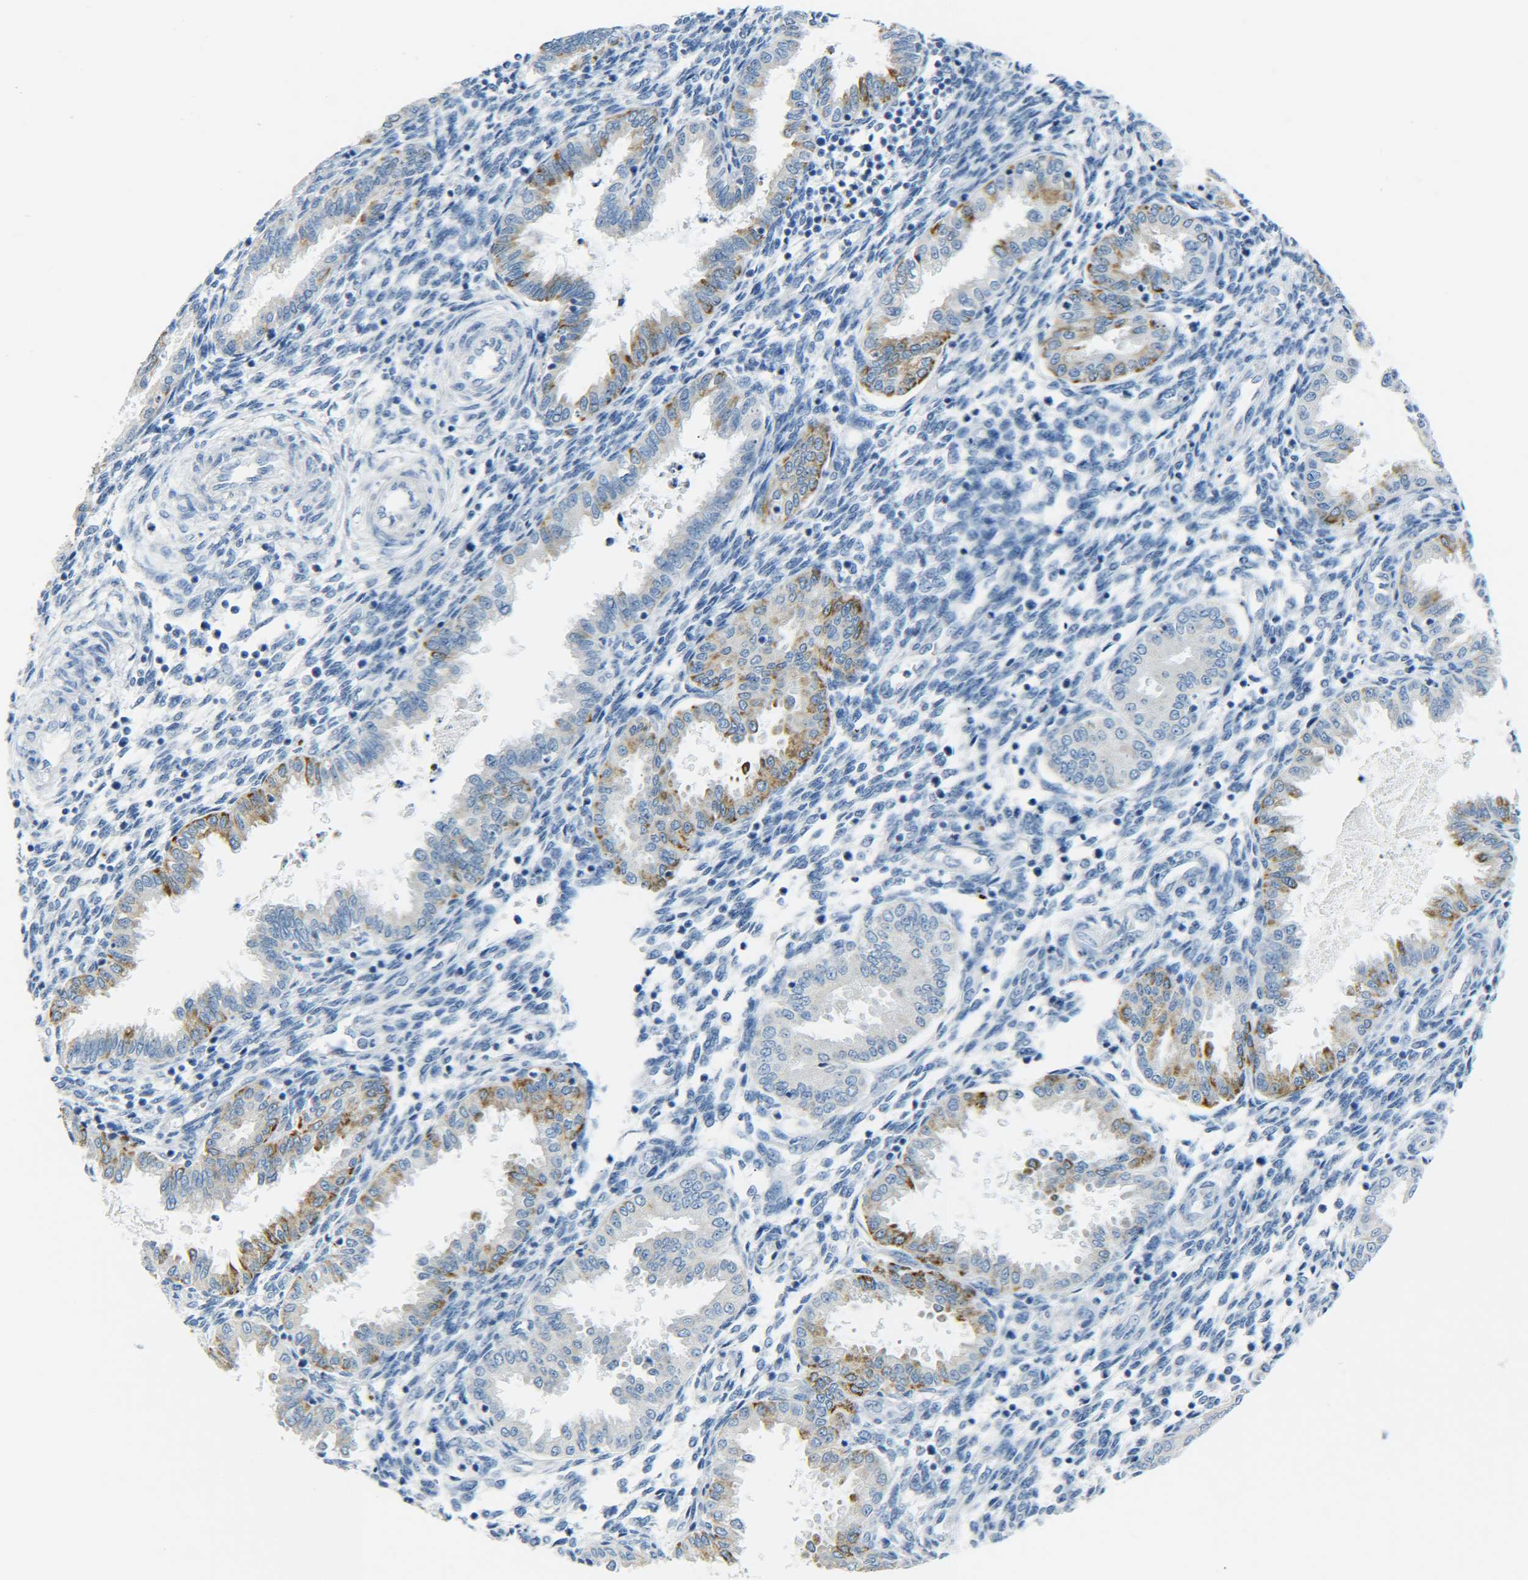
{"staining": {"intensity": "negative", "quantity": "none", "location": "none"}, "tissue": "endometrium", "cell_type": "Cells in endometrial stroma", "image_type": "normal", "snomed": [{"axis": "morphology", "description": "Normal tissue, NOS"}, {"axis": "topography", "description": "Endometrium"}], "caption": "Immunohistochemistry (IHC) of normal endometrium shows no expression in cells in endometrial stroma. (DAB IHC with hematoxylin counter stain).", "gene": "C15orf48", "patient": {"sex": "female", "age": 33}}